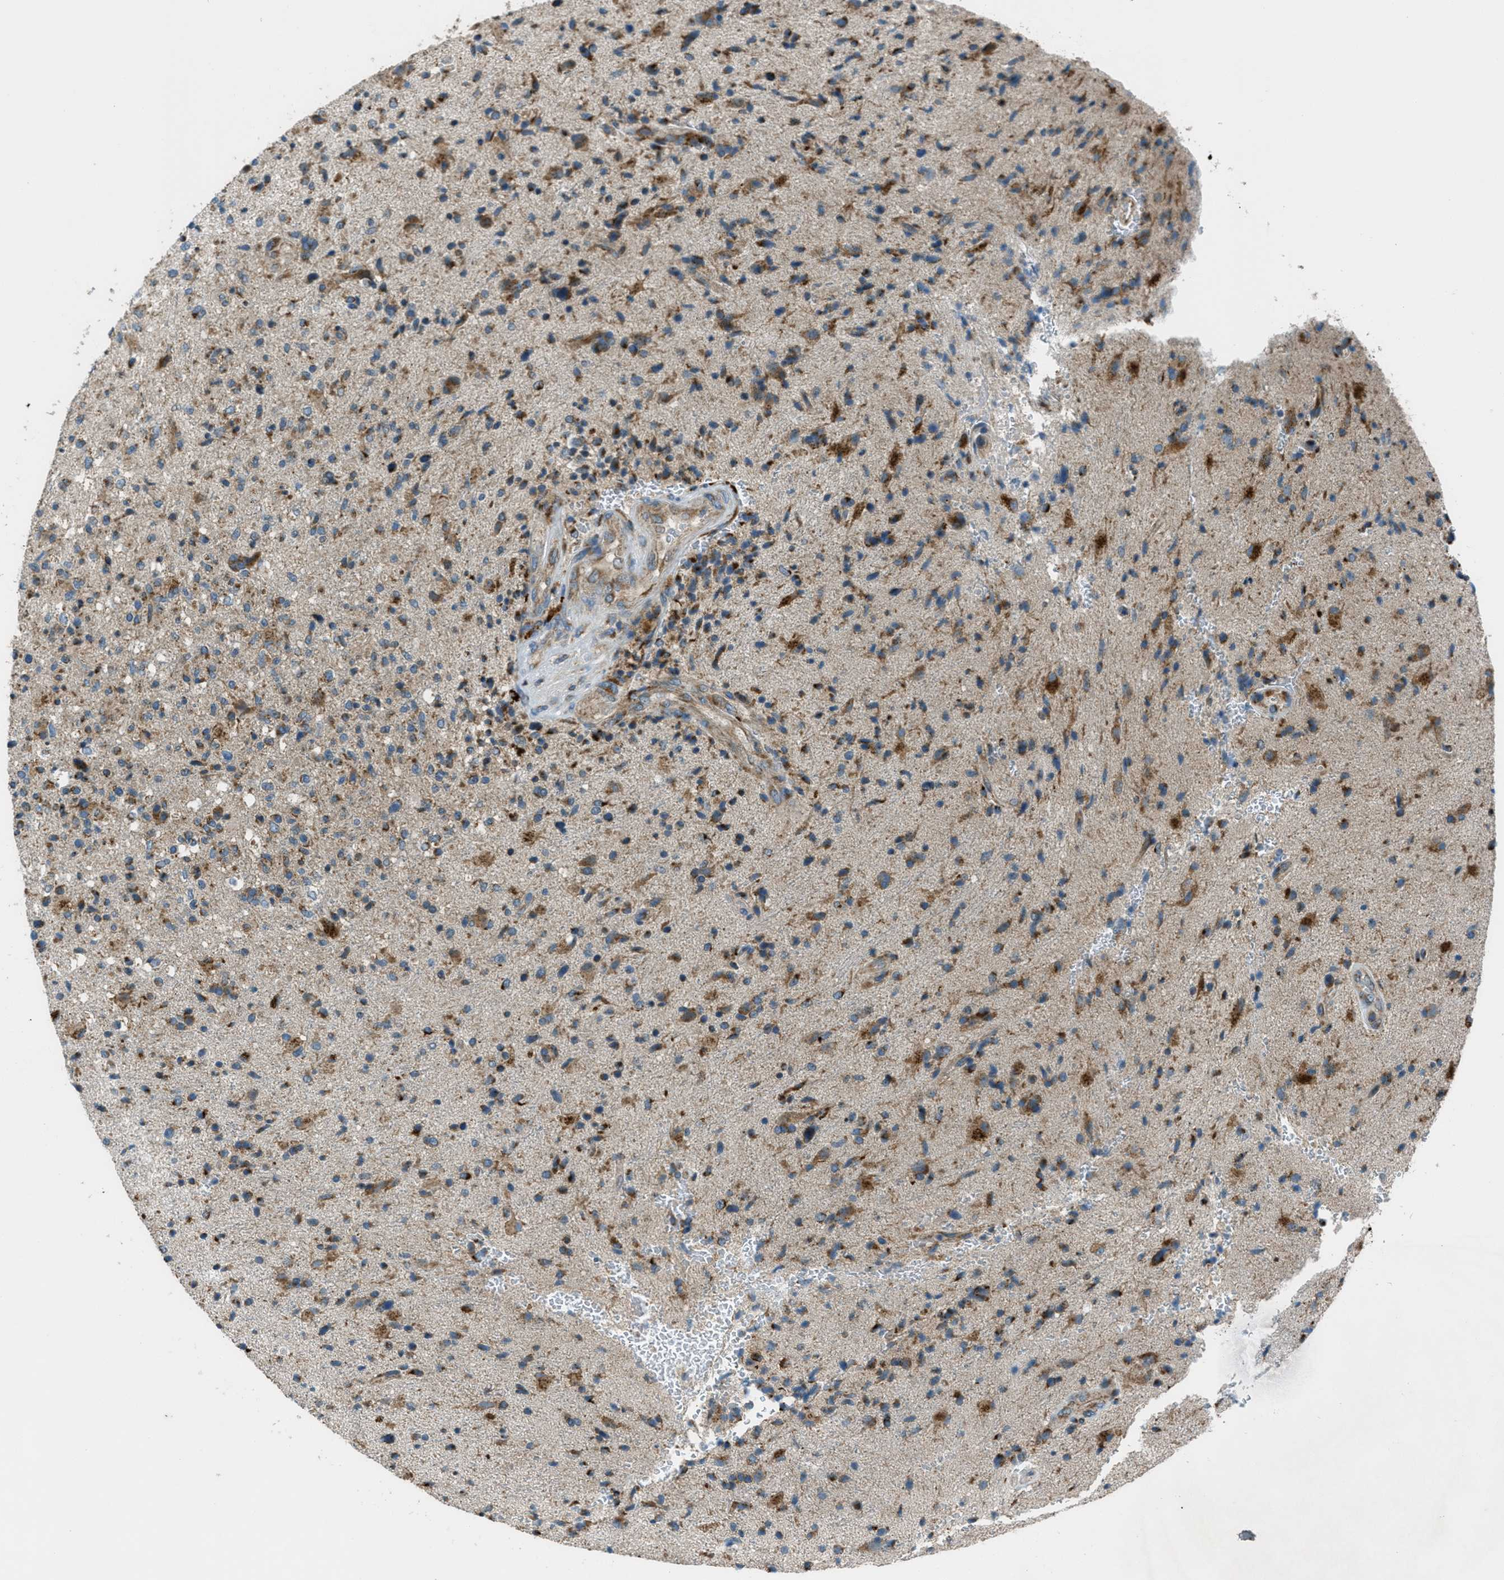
{"staining": {"intensity": "moderate", "quantity": ">75%", "location": "cytoplasmic/membranous"}, "tissue": "glioma", "cell_type": "Tumor cells", "image_type": "cancer", "snomed": [{"axis": "morphology", "description": "Glioma, malignant, High grade"}, {"axis": "topography", "description": "Brain"}], "caption": "Glioma tissue shows moderate cytoplasmic/membranous expression in approximately >75% of tumor cells", "gene": "BCKDK", "patient": {"sex": "male", "age": 72}}